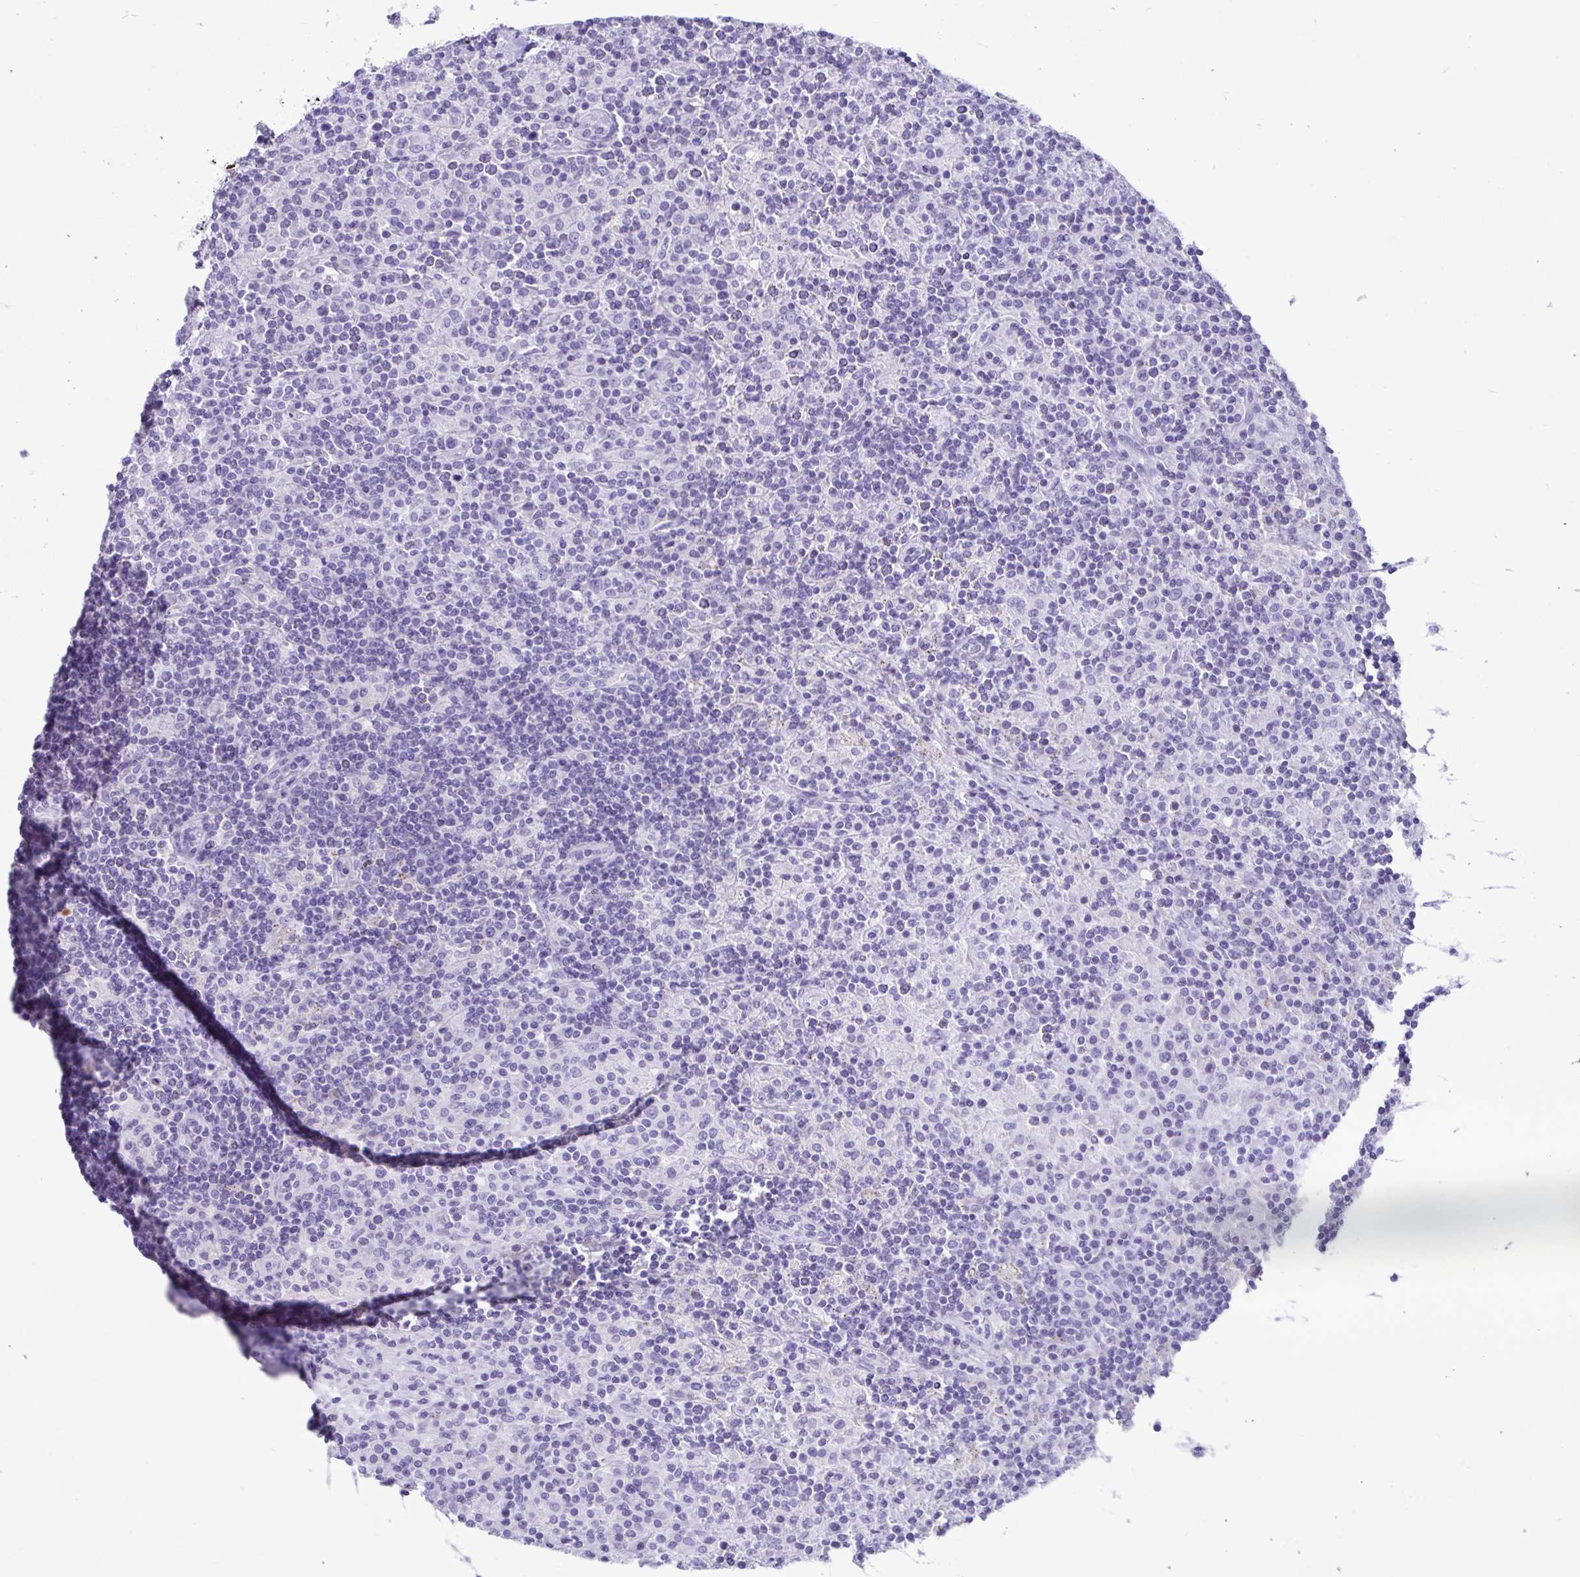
{"staining": {"intensity": "negative", "quantity": "none", "location": "none"}, "tissue": "lymphoma", "cell_type": "Tumor cells", "image_type": "cancer", "snomed": [{"axis": "morphology", "description": "Hodgkin's disease, NOS"}, {"axis": "topography", "description": "Lymph node"}], "caption": "A high-resolution image shows immunohistochemistry staining of Hodgkin's disease, which exhibits no significant expression in tumor cells.", "gene": "SMIM9", "patient": {"sex": "male", "age": 70}}